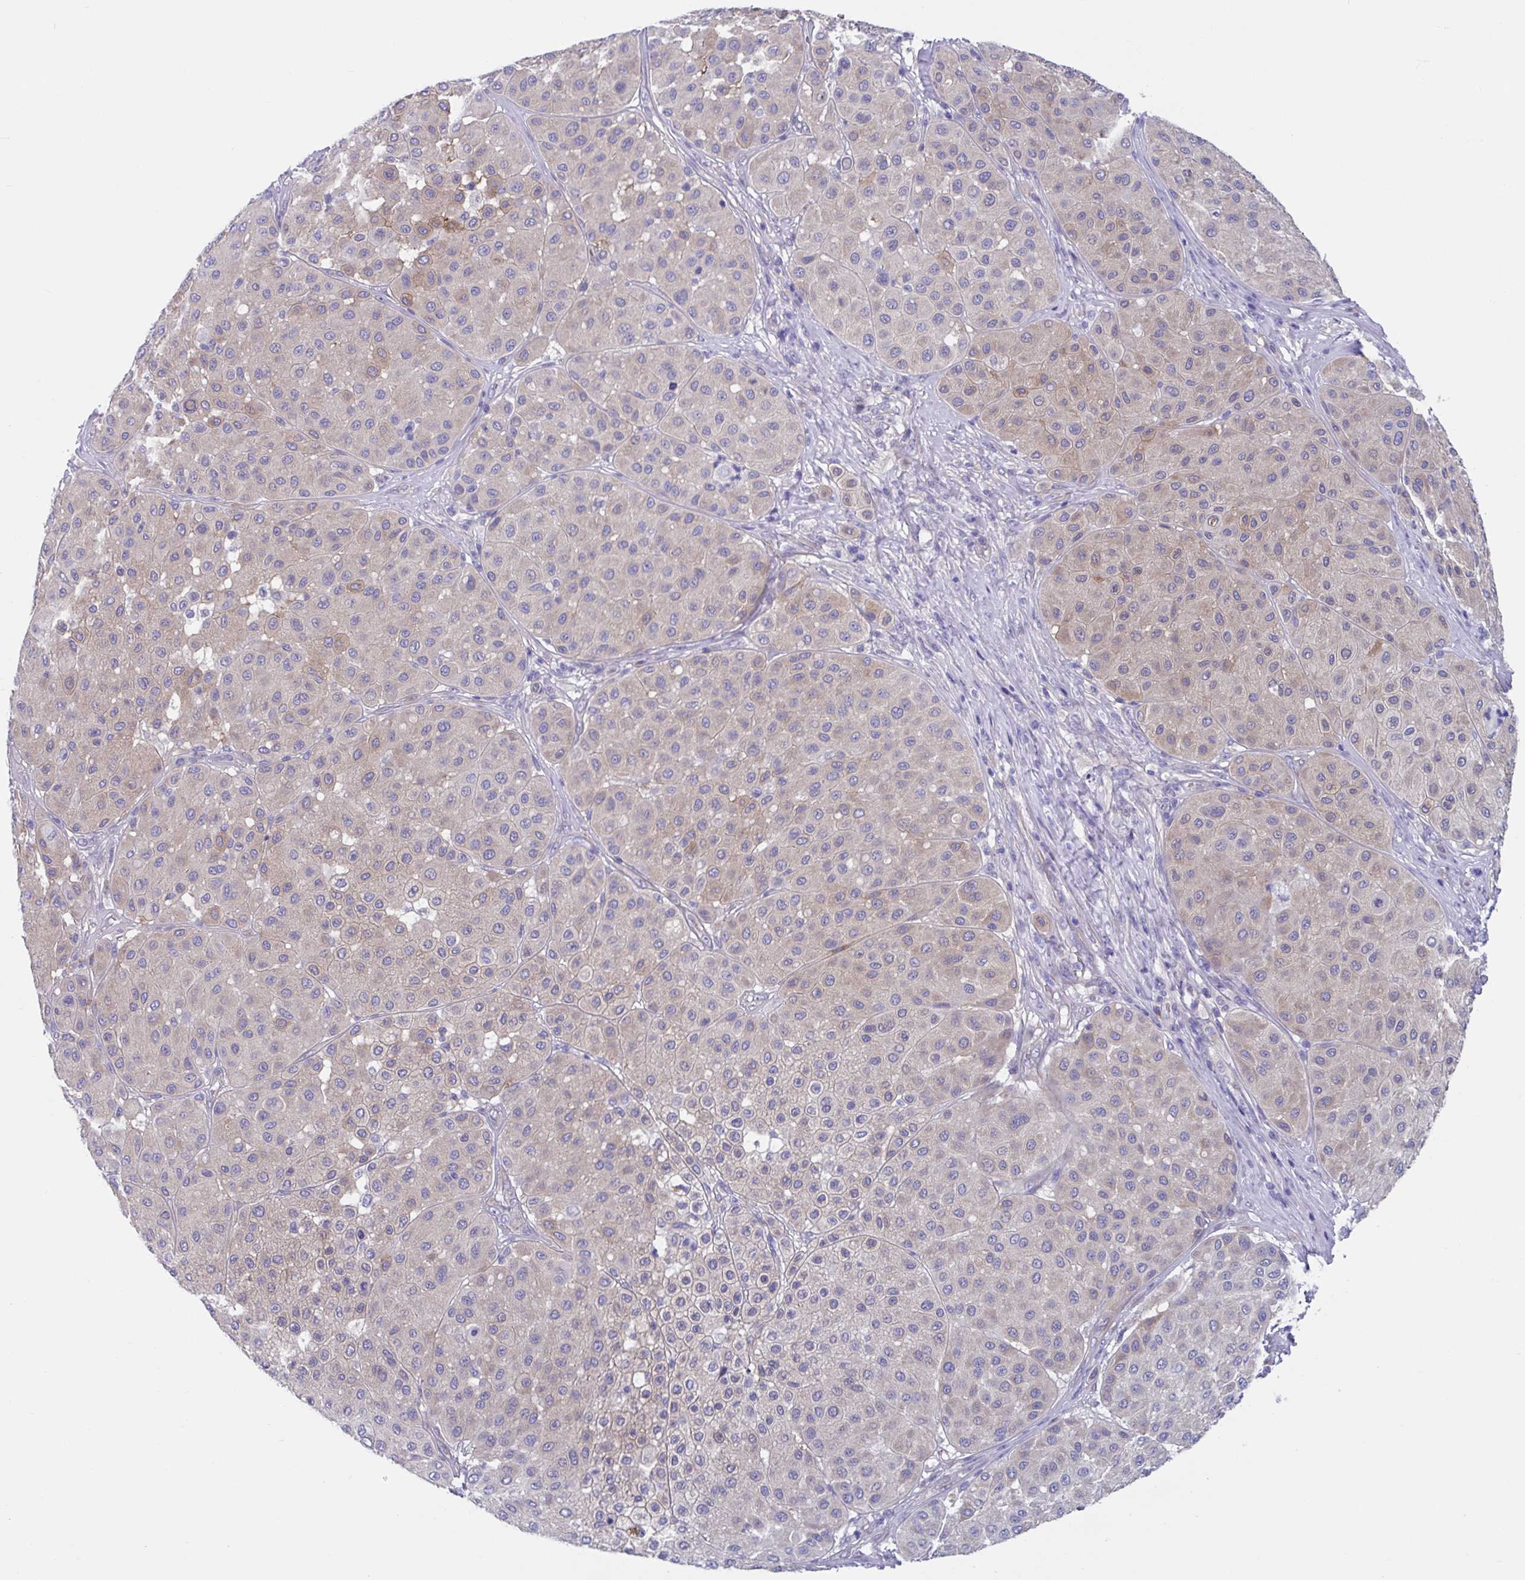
{"staining": {"intensity": "weak", "quantity": ">75%", "location": "cytoplasmic/membranous"}, "tissue": "melanoma", "cell_type": "Tumor cells", "image_type": "cancer", "snomed": [{"axis": "morphology", "description": "Malignant melanoma, Metastatic site"}, {"axis": "topography", "description": "Smooth muscle"}], "caption": "Melanoma was stained to show a protein in brown. There is low levels of weak cytoplasmic/membranous staining in about >75% of tumor cells.", "gene": "LPIN3", "patient": {"sex": "male", "age": 41}}